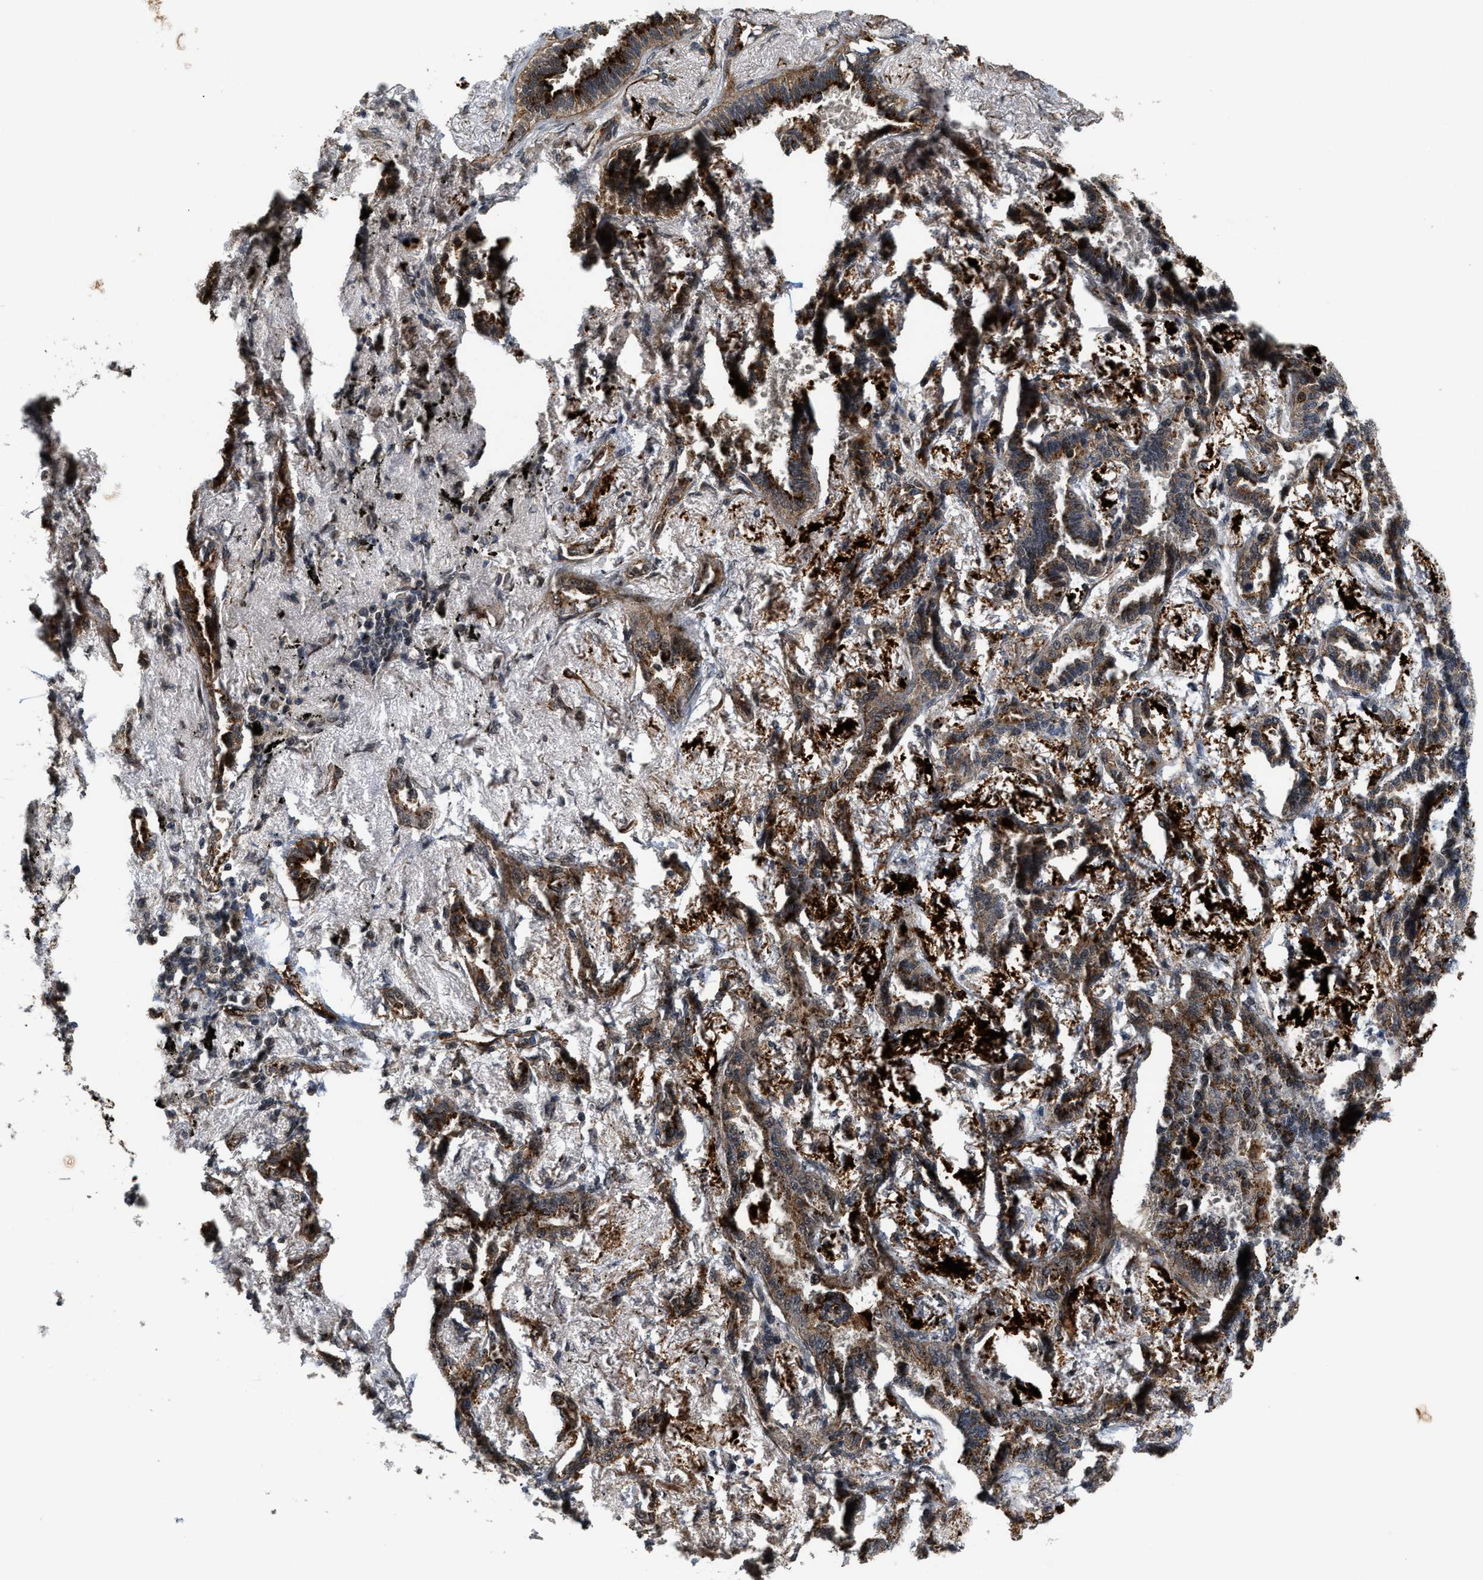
{"staining": {"intensity": "moderate", "quantity": ">75%", "location": "cytoplasmic/membranous"}, "tissue": "lung cancer", "cell_type": "Tumor cells", "image_type": "cancer", "snomed": [{"axis": "morphology", "description": "Adenocarcinoma, NOS"}, {"axis": "topography", "description": "Lung"}], "caption": "Immunohistochemical staining of lung adenocarcinoma reveals medium levels of moderate cytoplasmic/membranous protein expression in approximately >75% of tumor cells. Using DAB (3,3'-diaminobenzidine) (brown) and hematoxylin (blue) stains, captured at high magnification using brightfield microscopy.", "gene": "DPF2", "patient": {"sex": "male", "age": 59}}